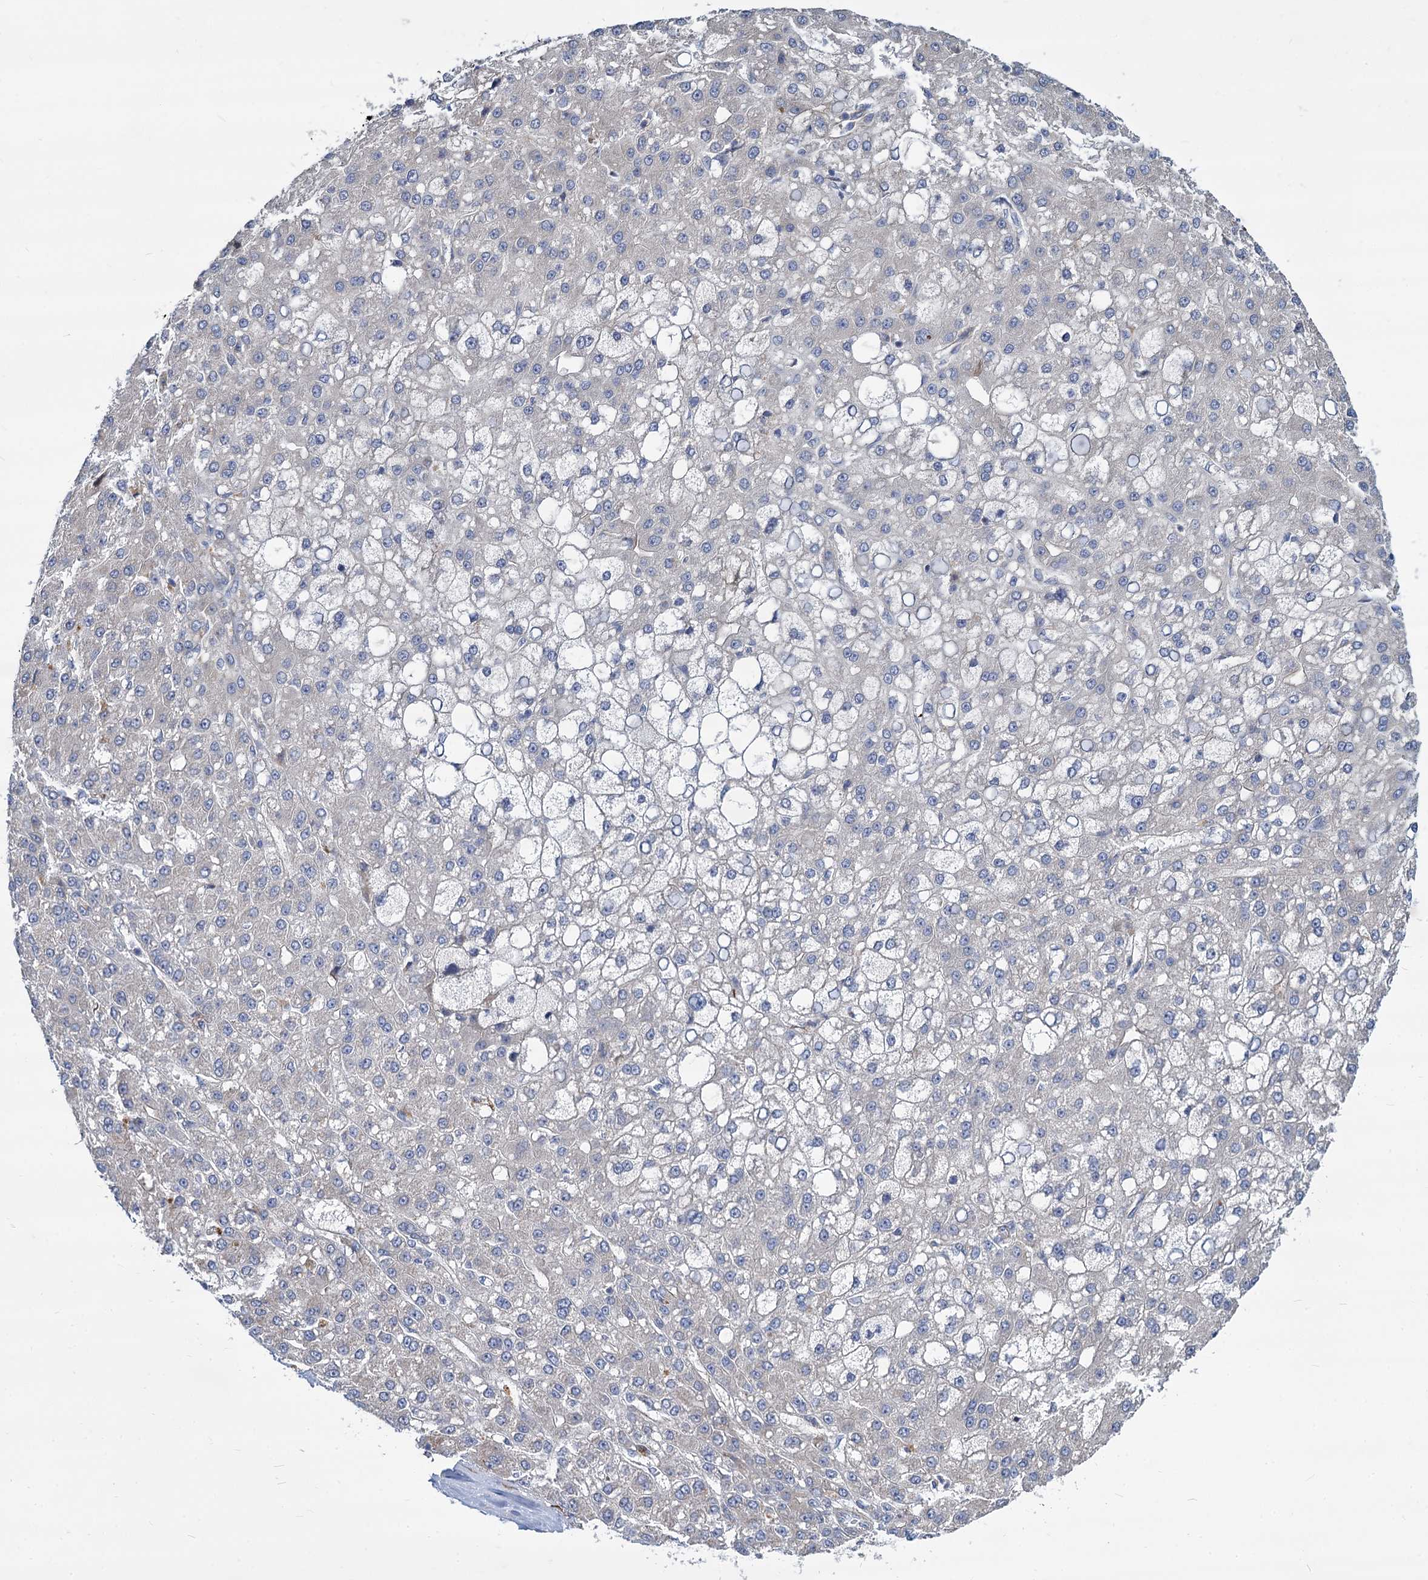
{"staining": {"intensity": "negative", "quantity": "none", "location": "none"}, "tissue": "liver cancer", "cell_type": "Tumor cells", "image_type": "cancer", "snomed": [{"axis": "morphology", "description": "Carcinoma, Hepatocellular, NOS"}, {"axis": "topography", "description": "Liver"}], "caption": "High power microscopy histopathology image of an immunohistochemistry micrograph of liver cancer (hepatocellular carcinoma), revealing no significant expression in tumor cells.", "gene": "TRIM77", "patient": {"sex": "male", "age": 67}}